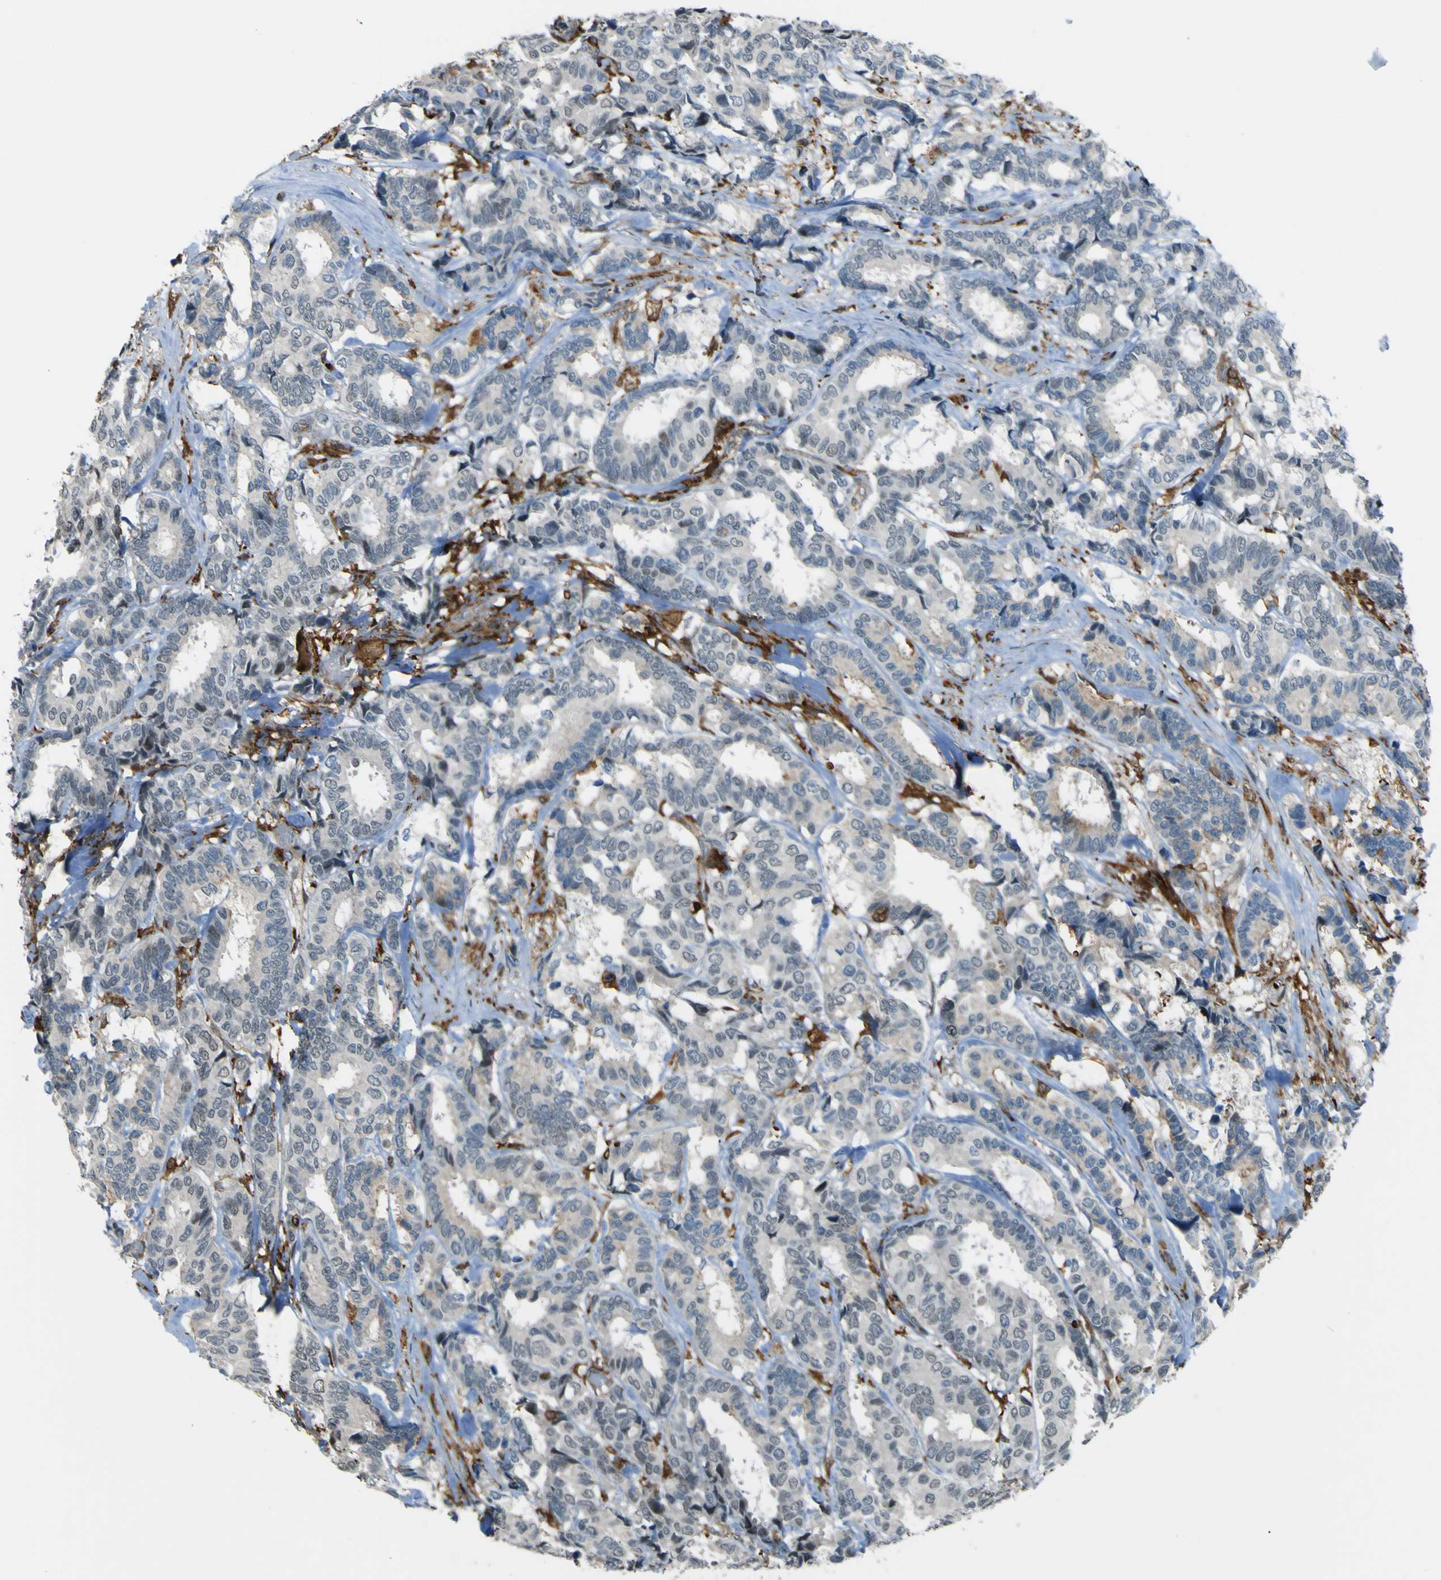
{"staining": {"intensity": "negative", "quantity": "none", "location": "none"}, "tissue": "breast cancer", "cell_type": "Tumor cells", "image_type": "cancer", "snomed": [{"axis": "morphology", "description": "Duct carcinoma"}, {"axis": "topography", "description": "Breast"}], "caption": "Human breast cancer (infiltrating ductal carcinoma) stained for a protein using immunohistochemistry (IHC) displays no positivity in tumor cells.", "gene": "PCDHB5", "patient": {"sex": "female", "age": 87}}